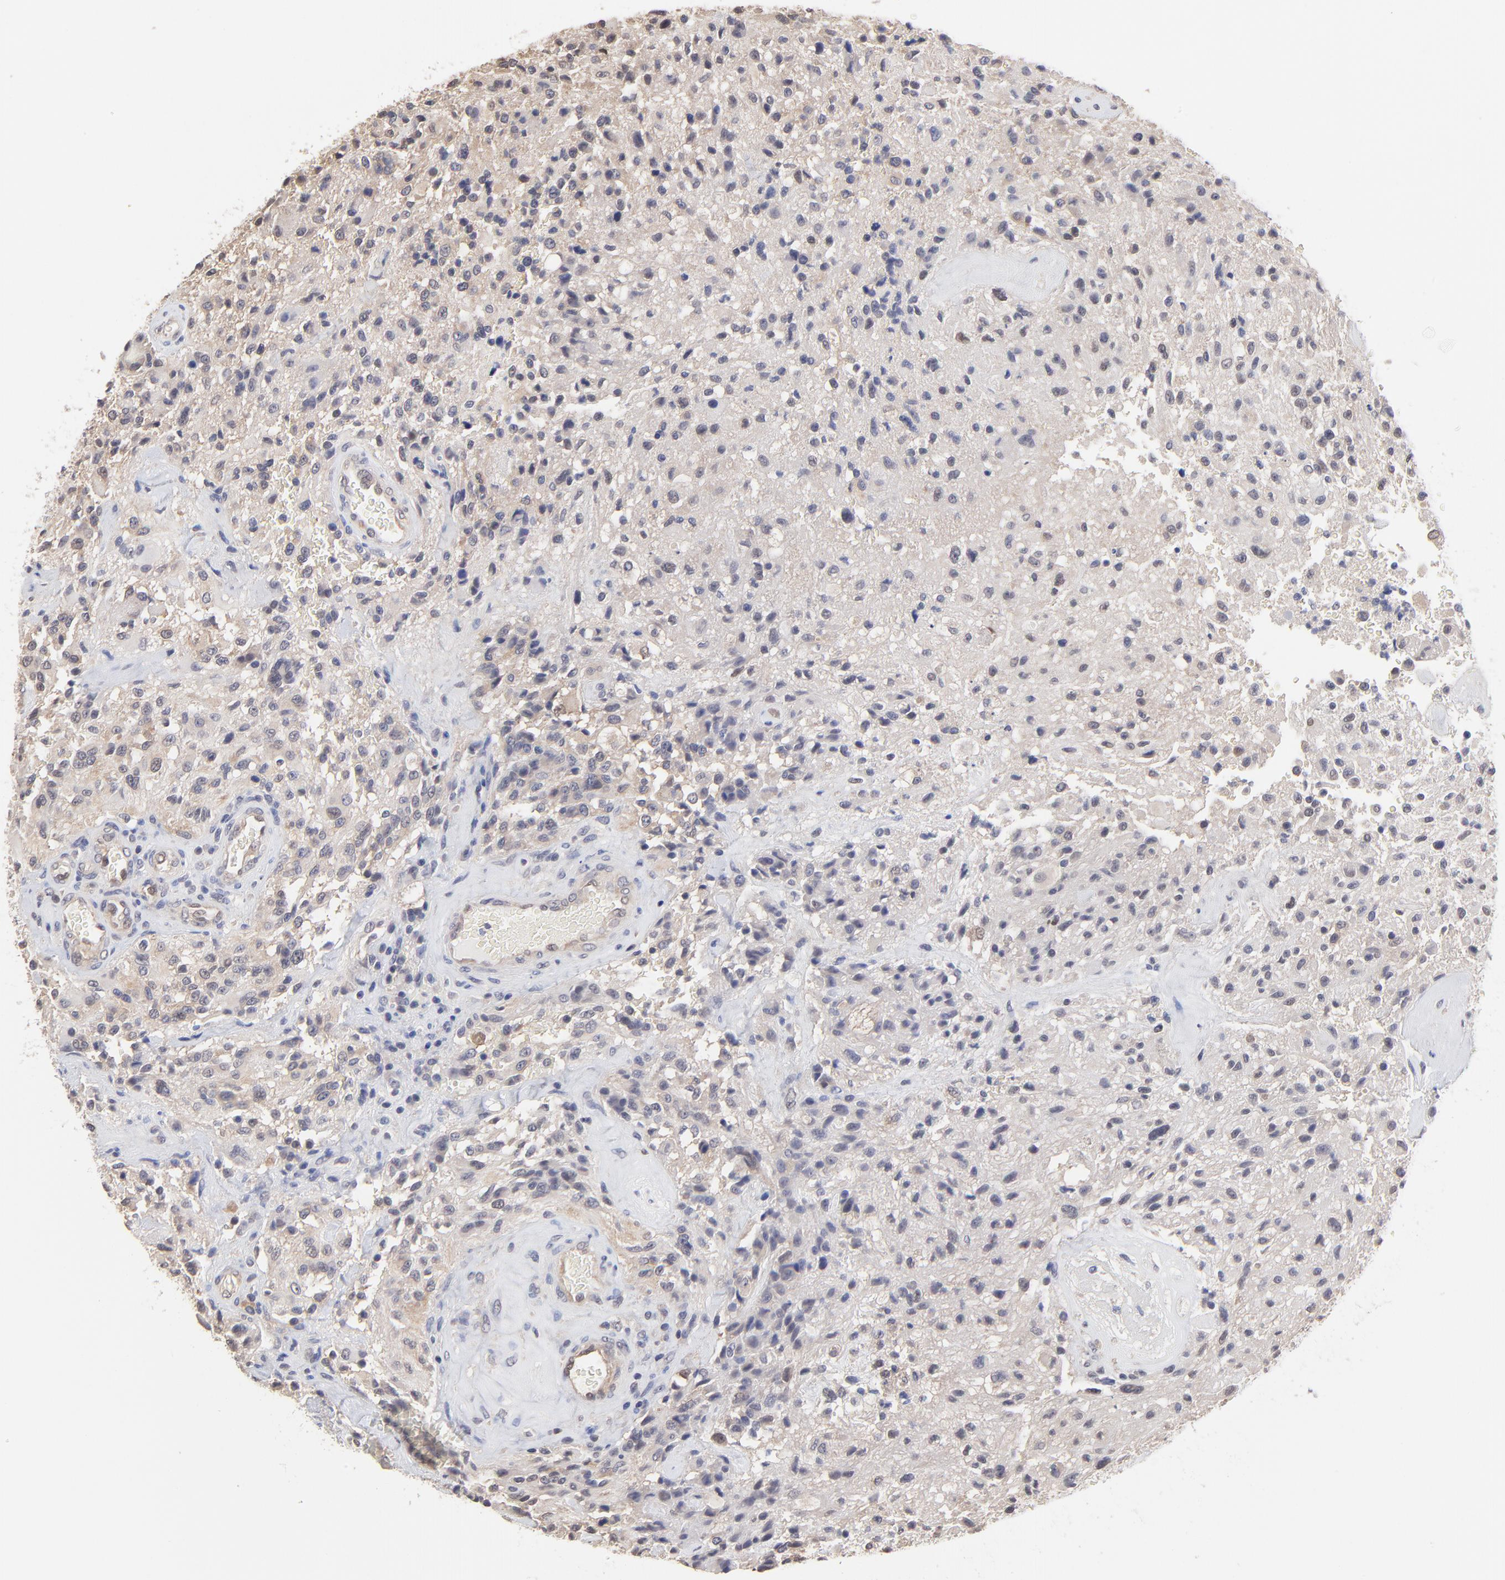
{"staining": {"intensity": "weak", "quantity": "<25%", "location": "cytoplasmic/membranous"}, "tissue": "glioma", "cell_type": "Tumor cells", "image_type": "cancer", "snomed": [{"axis": "morphology", "description": "Normal tissue, NOS"}, {"axis": "morphology", "description": "Glioma, malignant, High grade"}, {"axis": "topography", "description": "Cerebral cortex"}], "caption": "Immunohistochemical staining of human high-grade glioma (malignant) exhibits no significant staining in tumor cells.", "gene": "CCT2", "patient": {"sex": "male", "age": 56}}